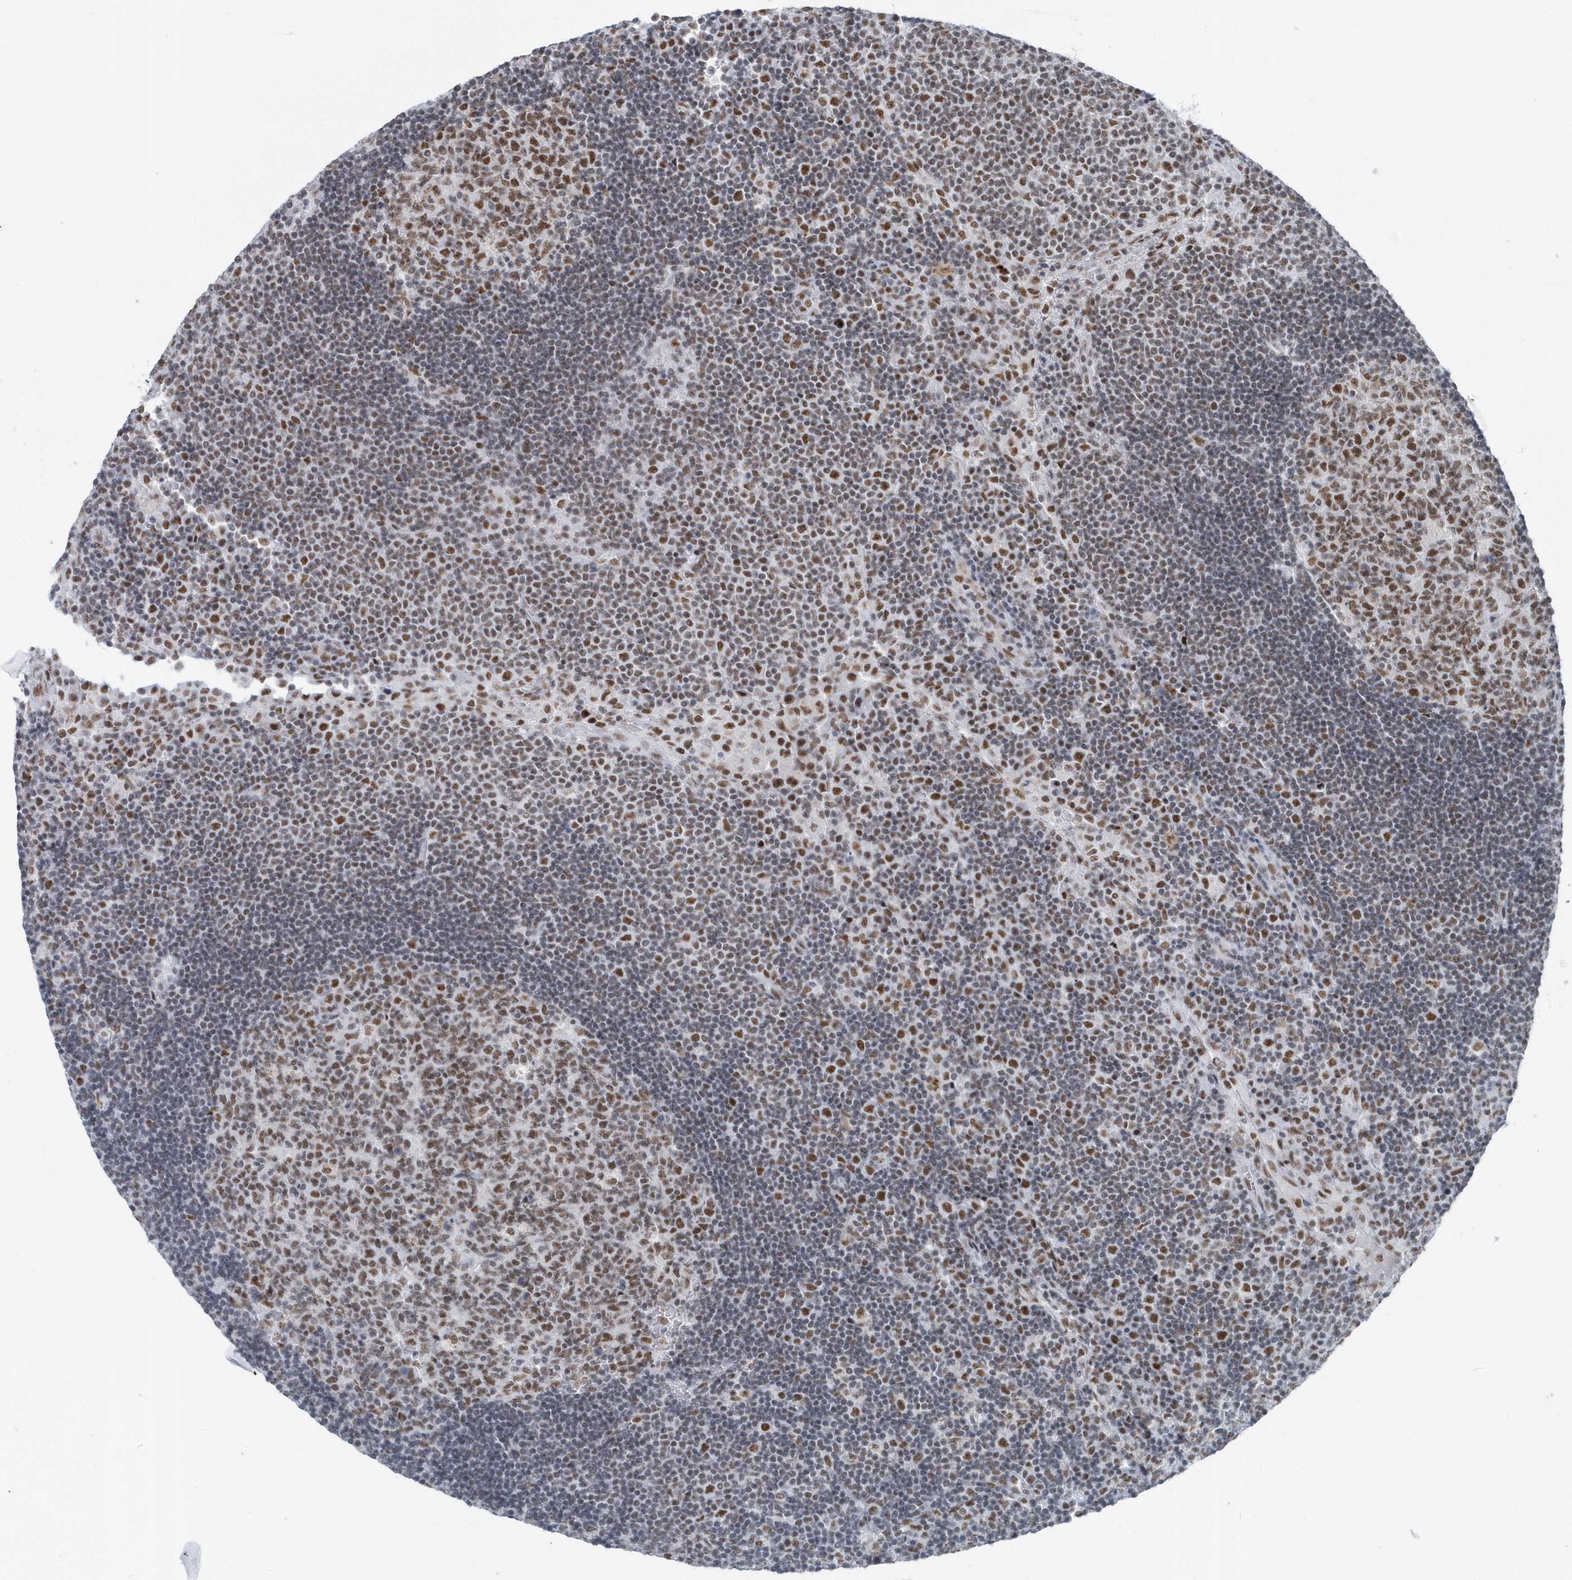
{"staining": {"intensity": "moderate", "quantity": ">75%", "location": "nuclear"}, "tissue": "lymph node", "cell_type": "Germinal center cells", "image_type": "normal", "snomed": [{"axis": "morphology", "description": "Normal tissue, NOS"}, {"axis": "topography", "description": "Lymph node"}], "caption": "Immunohistochemistry of benign human lymph node reveals medium levels of moderate nuclear expression in about >75% of germinal center cells.", "gene": "FIP1L1", "patient": {"sex": "female", "age": 53}}